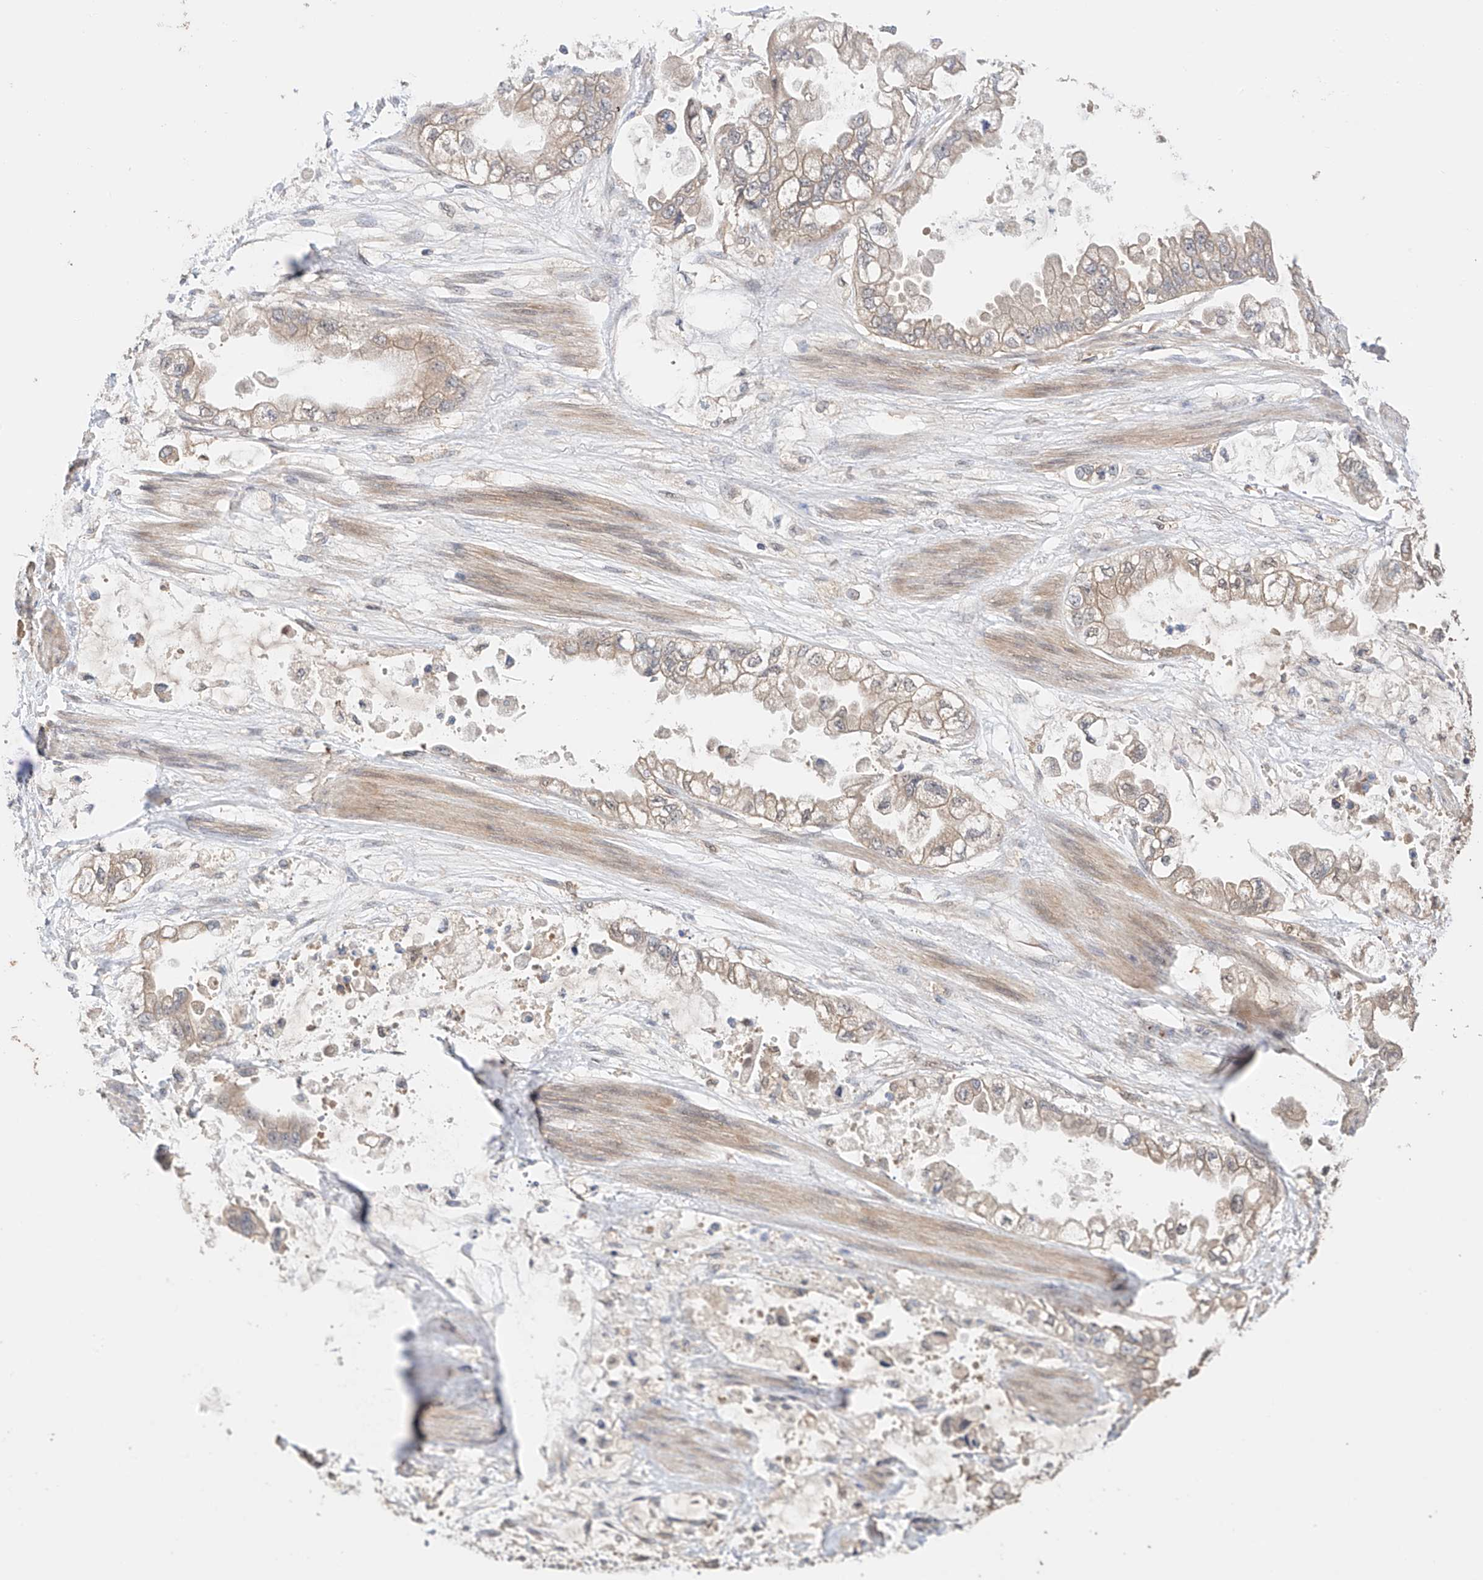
{"staining": {"intensity": "weak", "quantity": "25%-75%", "location": "cytoplasmic/membranous"}, "tissue": "stomach cancer", "cell_type": "Tumor cells", "image_type": "cancer", "snomed": [{"axis": "morphology", "description": "Adenocarcinoma, NOS"}, {"axis": "topography", "description": "Stomach"}], "caption": "Tumor cells demonstrate weak cytoplasmic/membranous staining in about 25%-75% of cells in adenocarcinoma (stomach).", "gene": "ZFHX2", "patient": {"sex": "male", "age": 62}}